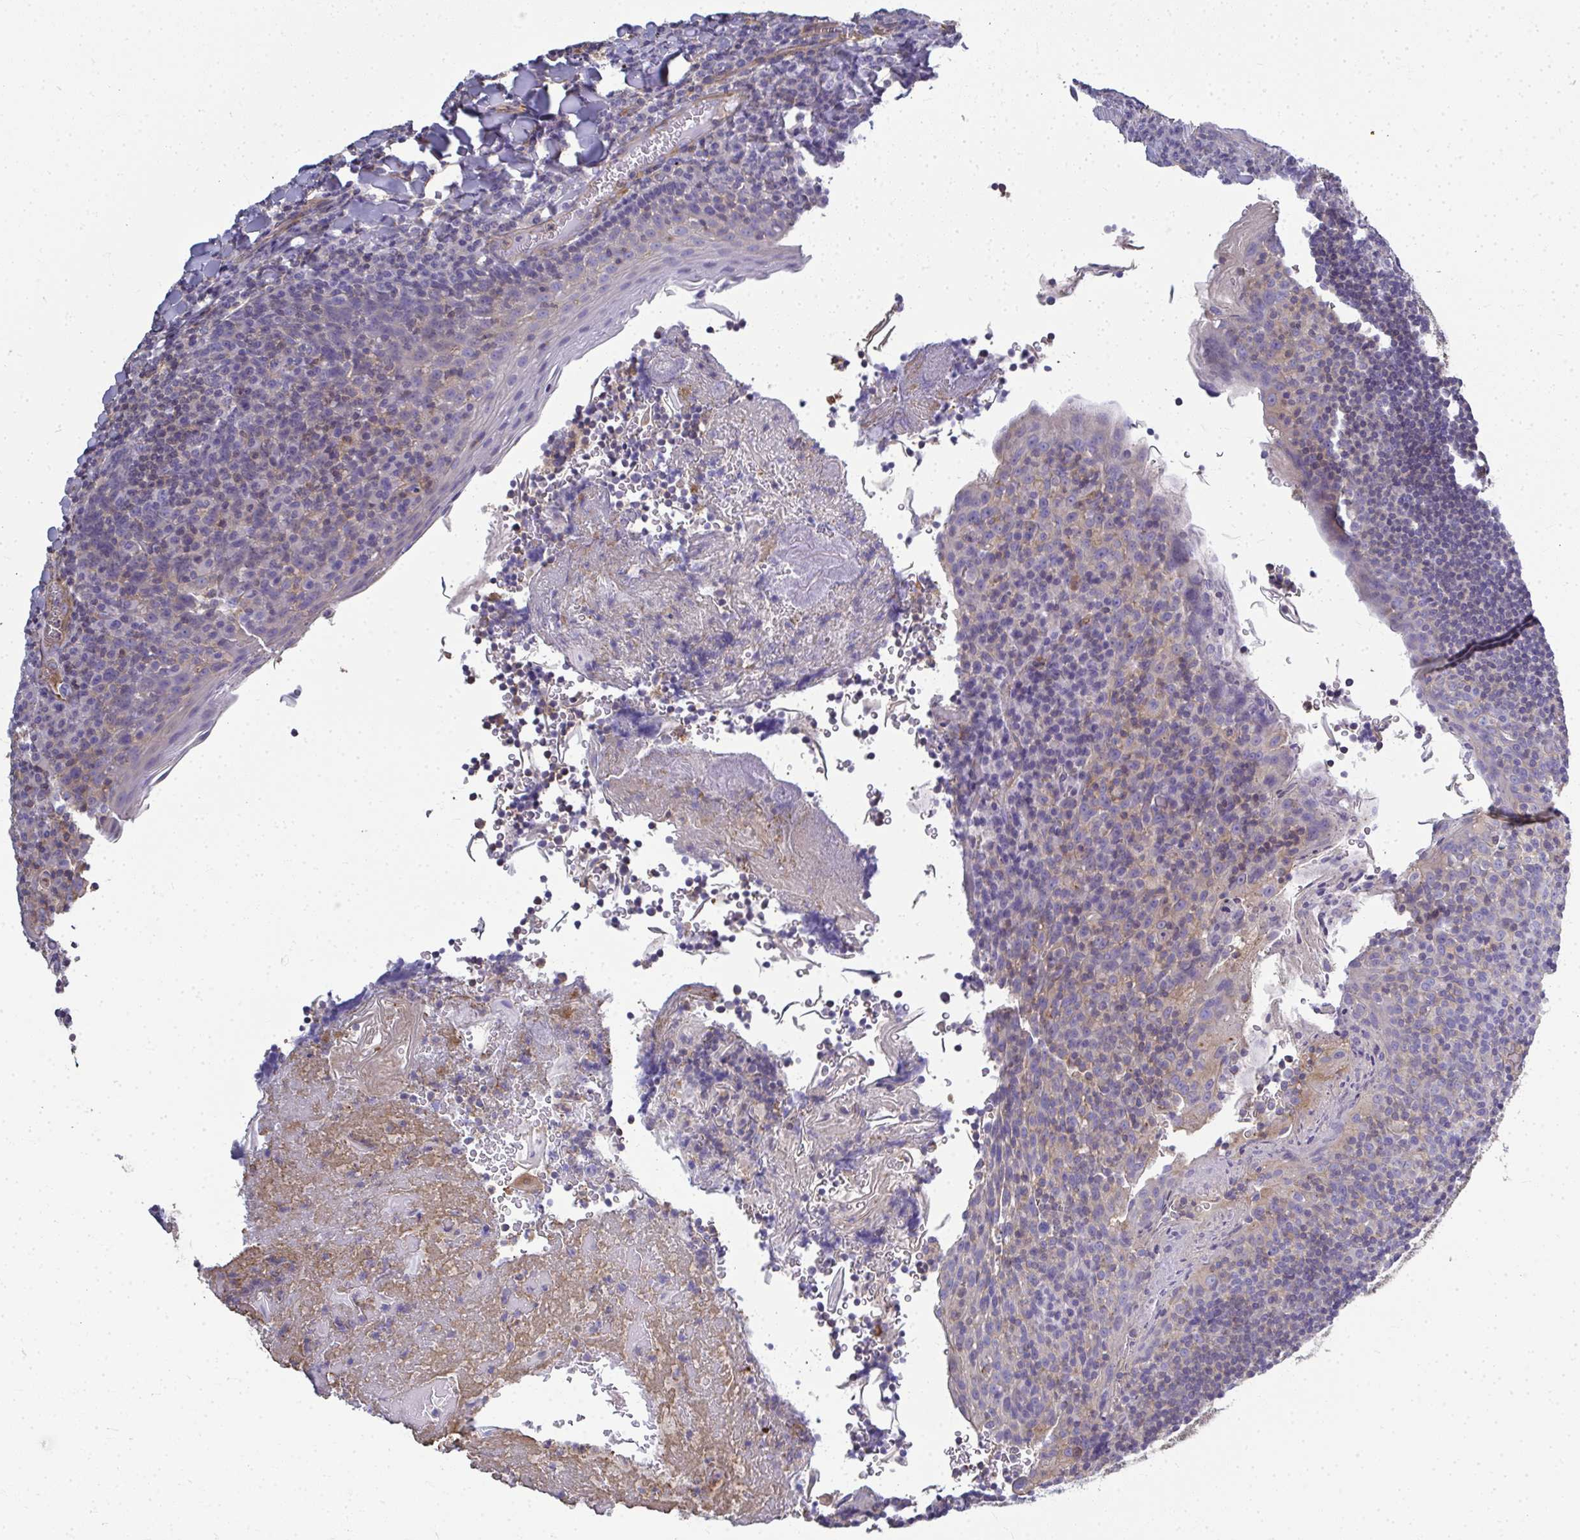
{"staining": {"intensity": "negative", "quantity": "none", "location": "none"}, "tissue": "tonsil", "cell_type": "Germinal center cells", "image_type": "normal", "snomed": [{"axis": "morphology", "description": "Normal tissue, NOS"}, {"axis": "topography", "description": "Tonsil"}], "caption": "Germinal center cells show no significant protein staining in unremarkable tonsil. The staining is performed using DAB (3,3'-diaminobenzidine) brown chromogen with nuclei counter-stained in using hematoxylin.", "gene": "MYL1", "patient": {"sex": "male", "age": 27}}